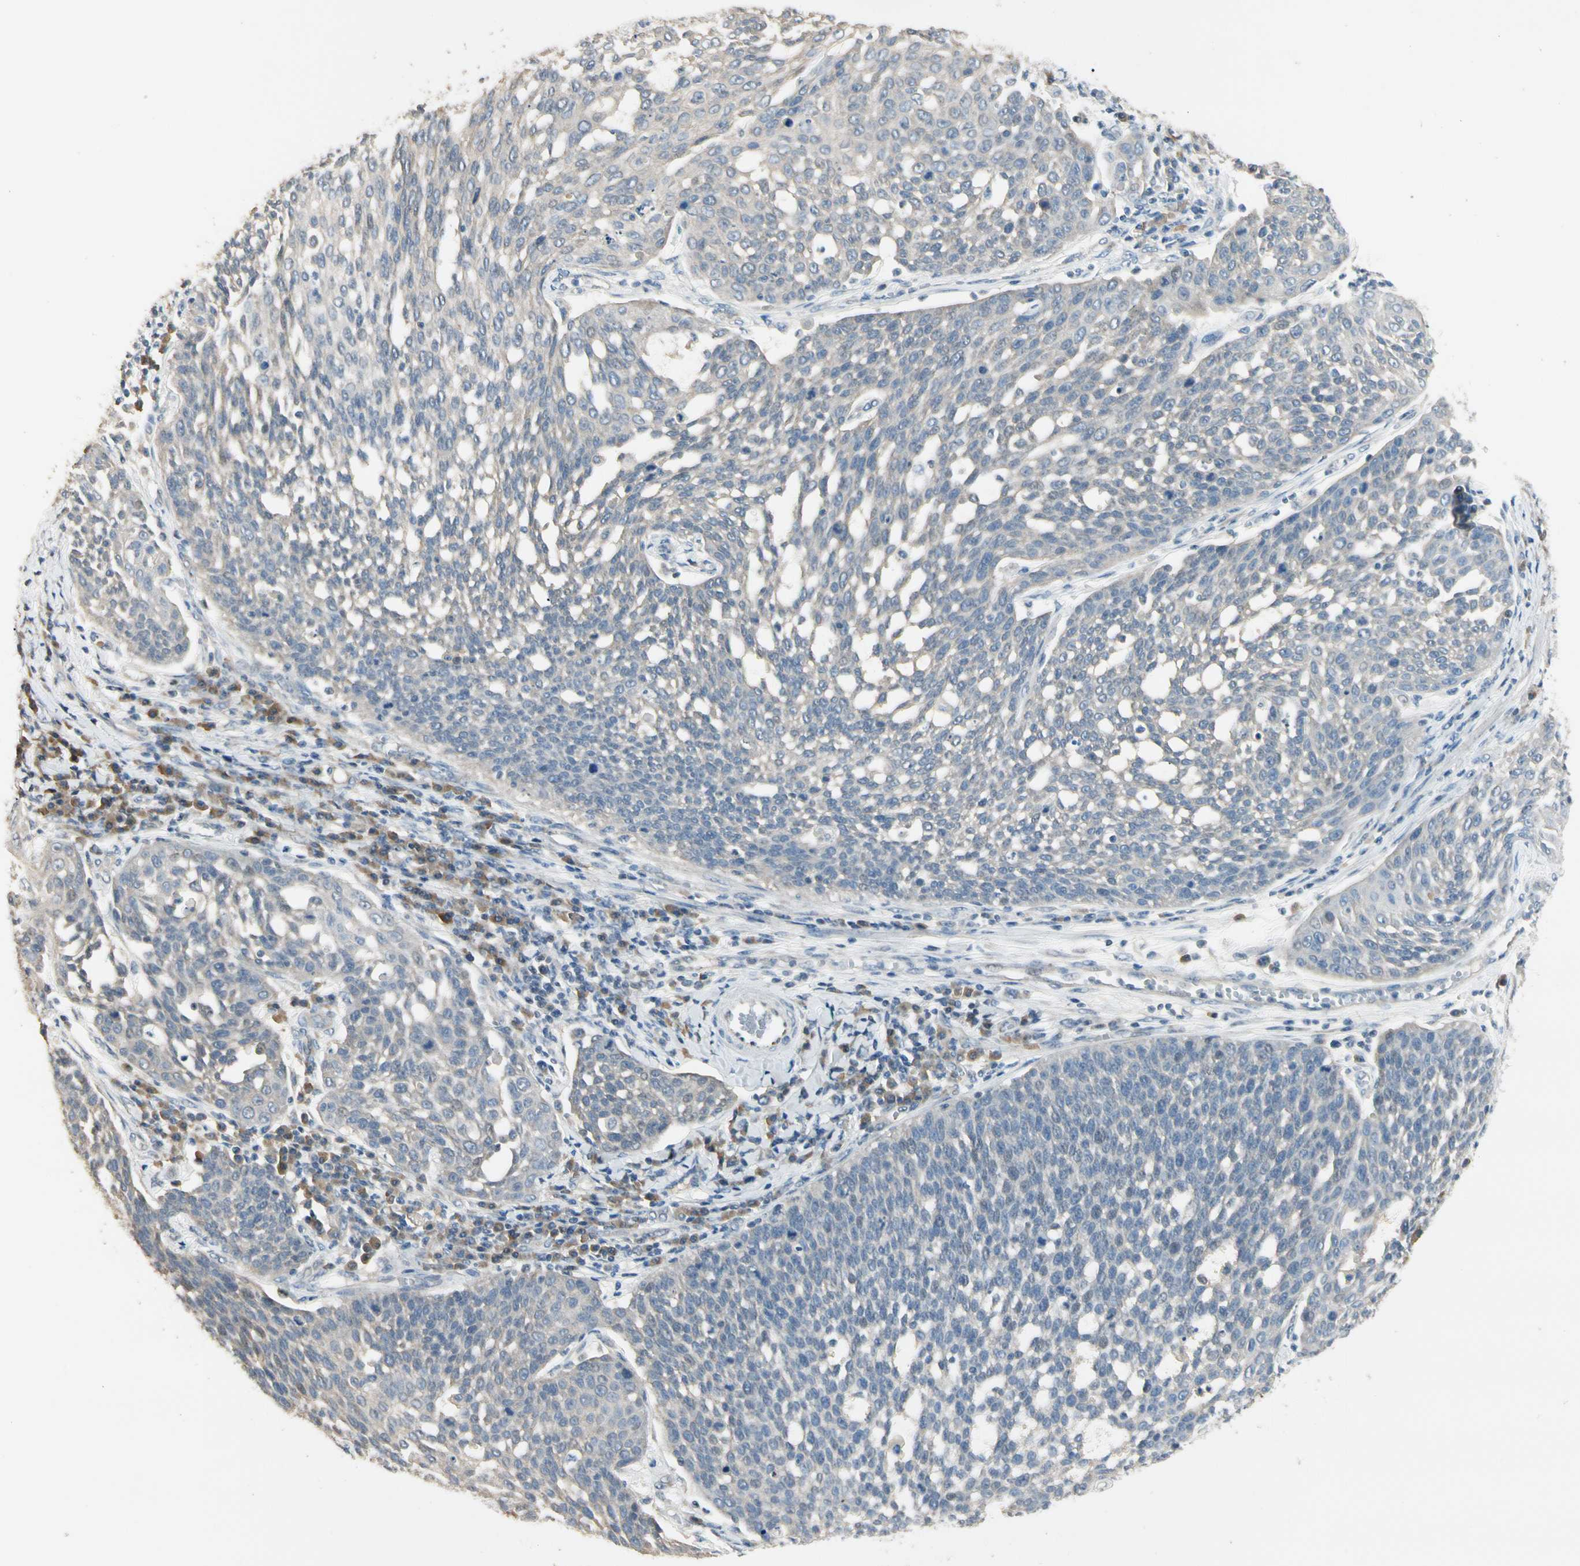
{"staining": {"intensity": "negative", "quantity": "none", "location": "none"}, "tissue": "cervical cancer", "cell_type": "Tumor cells", "image_type": "cancer", "snomed": [{"axis": "morphology", "description": "Squamous cell carcinoma, NOS"}, {"axis": "topography", "description": "Cervix"}], "caption": "This photomicrograph is of cervical cancer (squamous cell carcinoma) stained with immunohistochemistry (IHC) to label a protein in brown with the nuclei are counter-stained blue. There is no staining in tumor cells.", "gene": "GNE", "patient": {"sex": "female", "age": 34}}